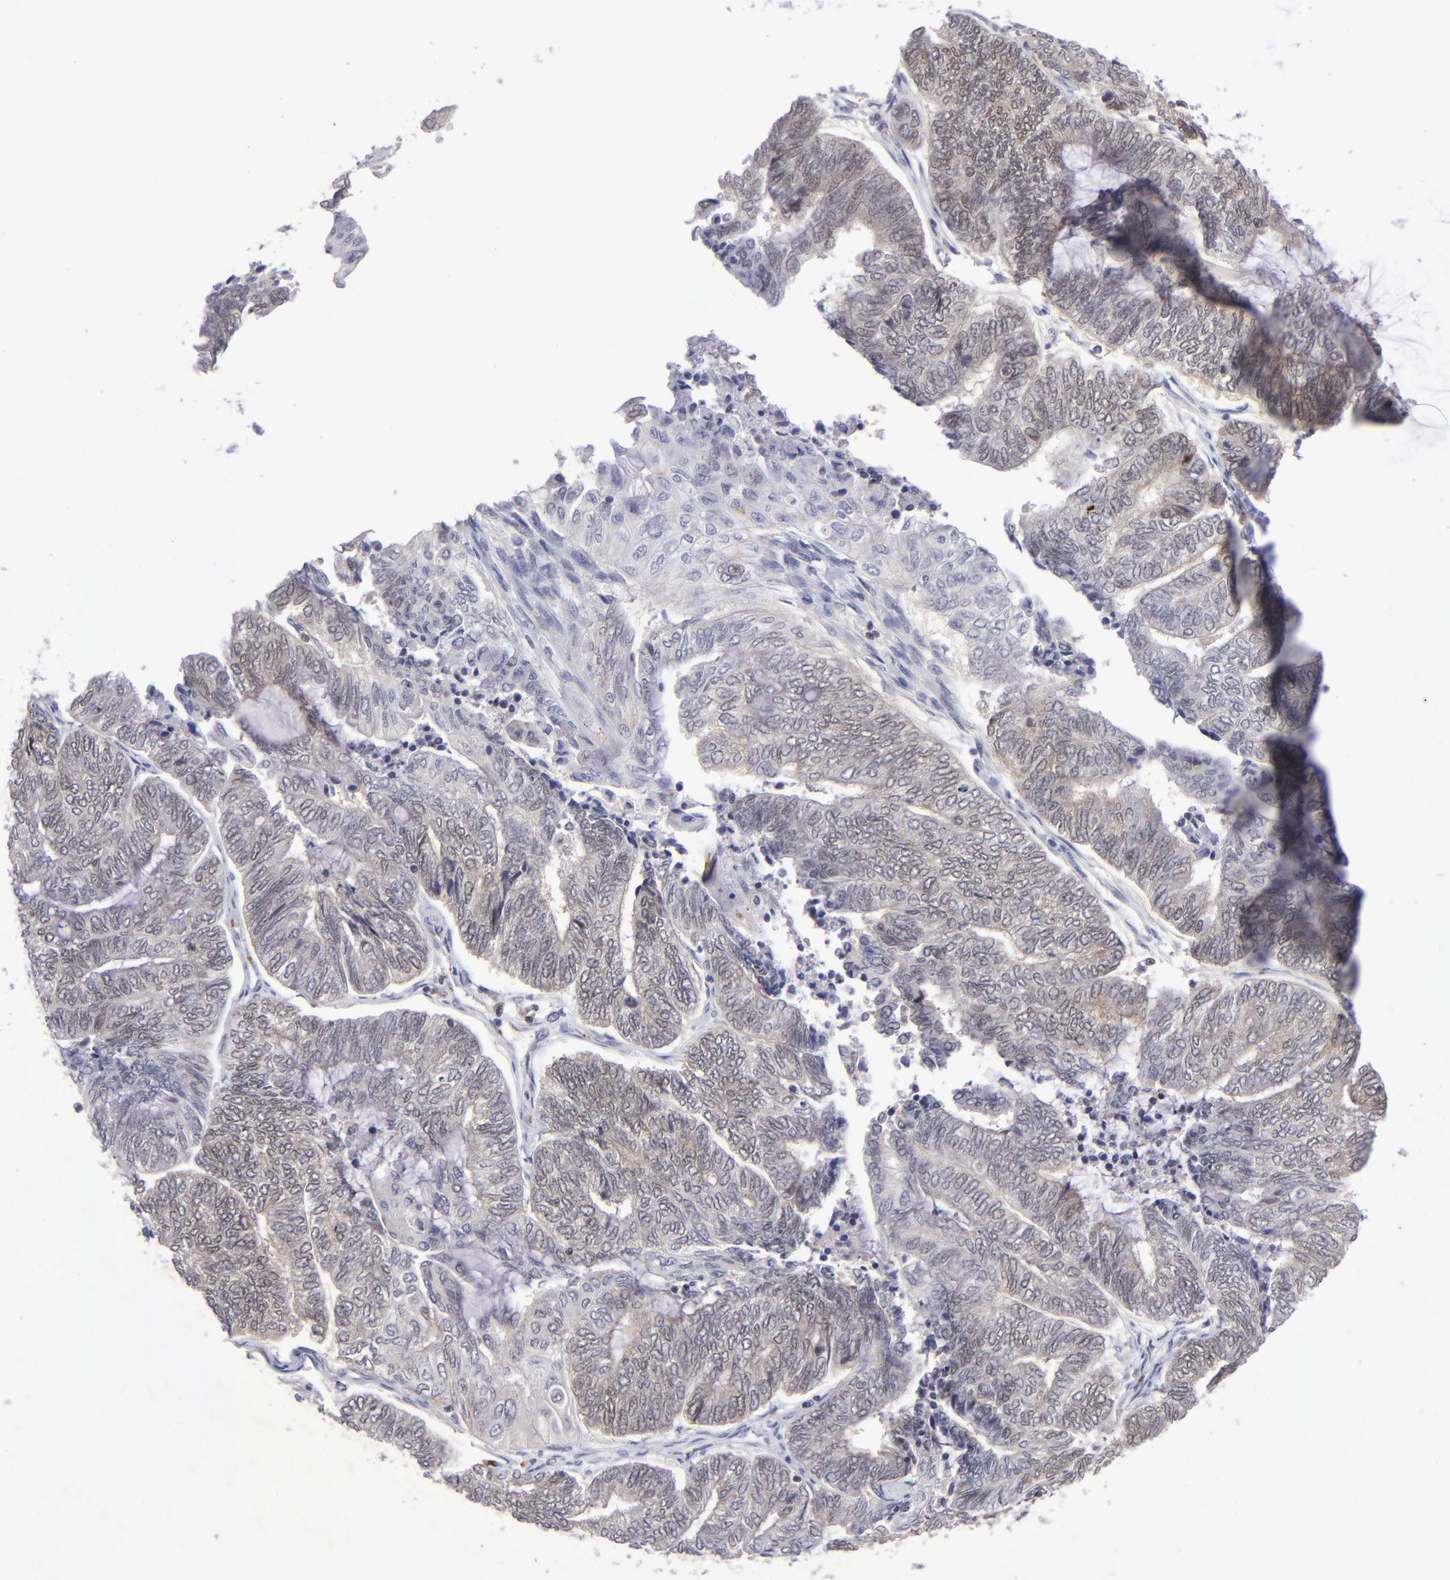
{"staining": {"intensity": "weak", "quantity": ">75%", "location": "cytoplasmic/membranous"}, "tissue": "endometrial cancer", "cell_type": "Tumor cells", "image_type": "cancer", "snomed": [{"axis": "morphology", "description": "Adenocarcinoma, NOS"}, {"axis": "topography", "description": "Uterus"}, {"axis": "topography", "description": "Endometrium"}], "caption": "Protein analysis of endometrial adenocarcinoma tissue exhibits weak cytoplasmic/membranous positivity in about >75% of tumor cells. (DAB (3,3'-diaminobenzidine) IHC with brightfield microscopy, high magnification).", "gene": "MGMT", "patient": {"sex": "female", "age": 70}}